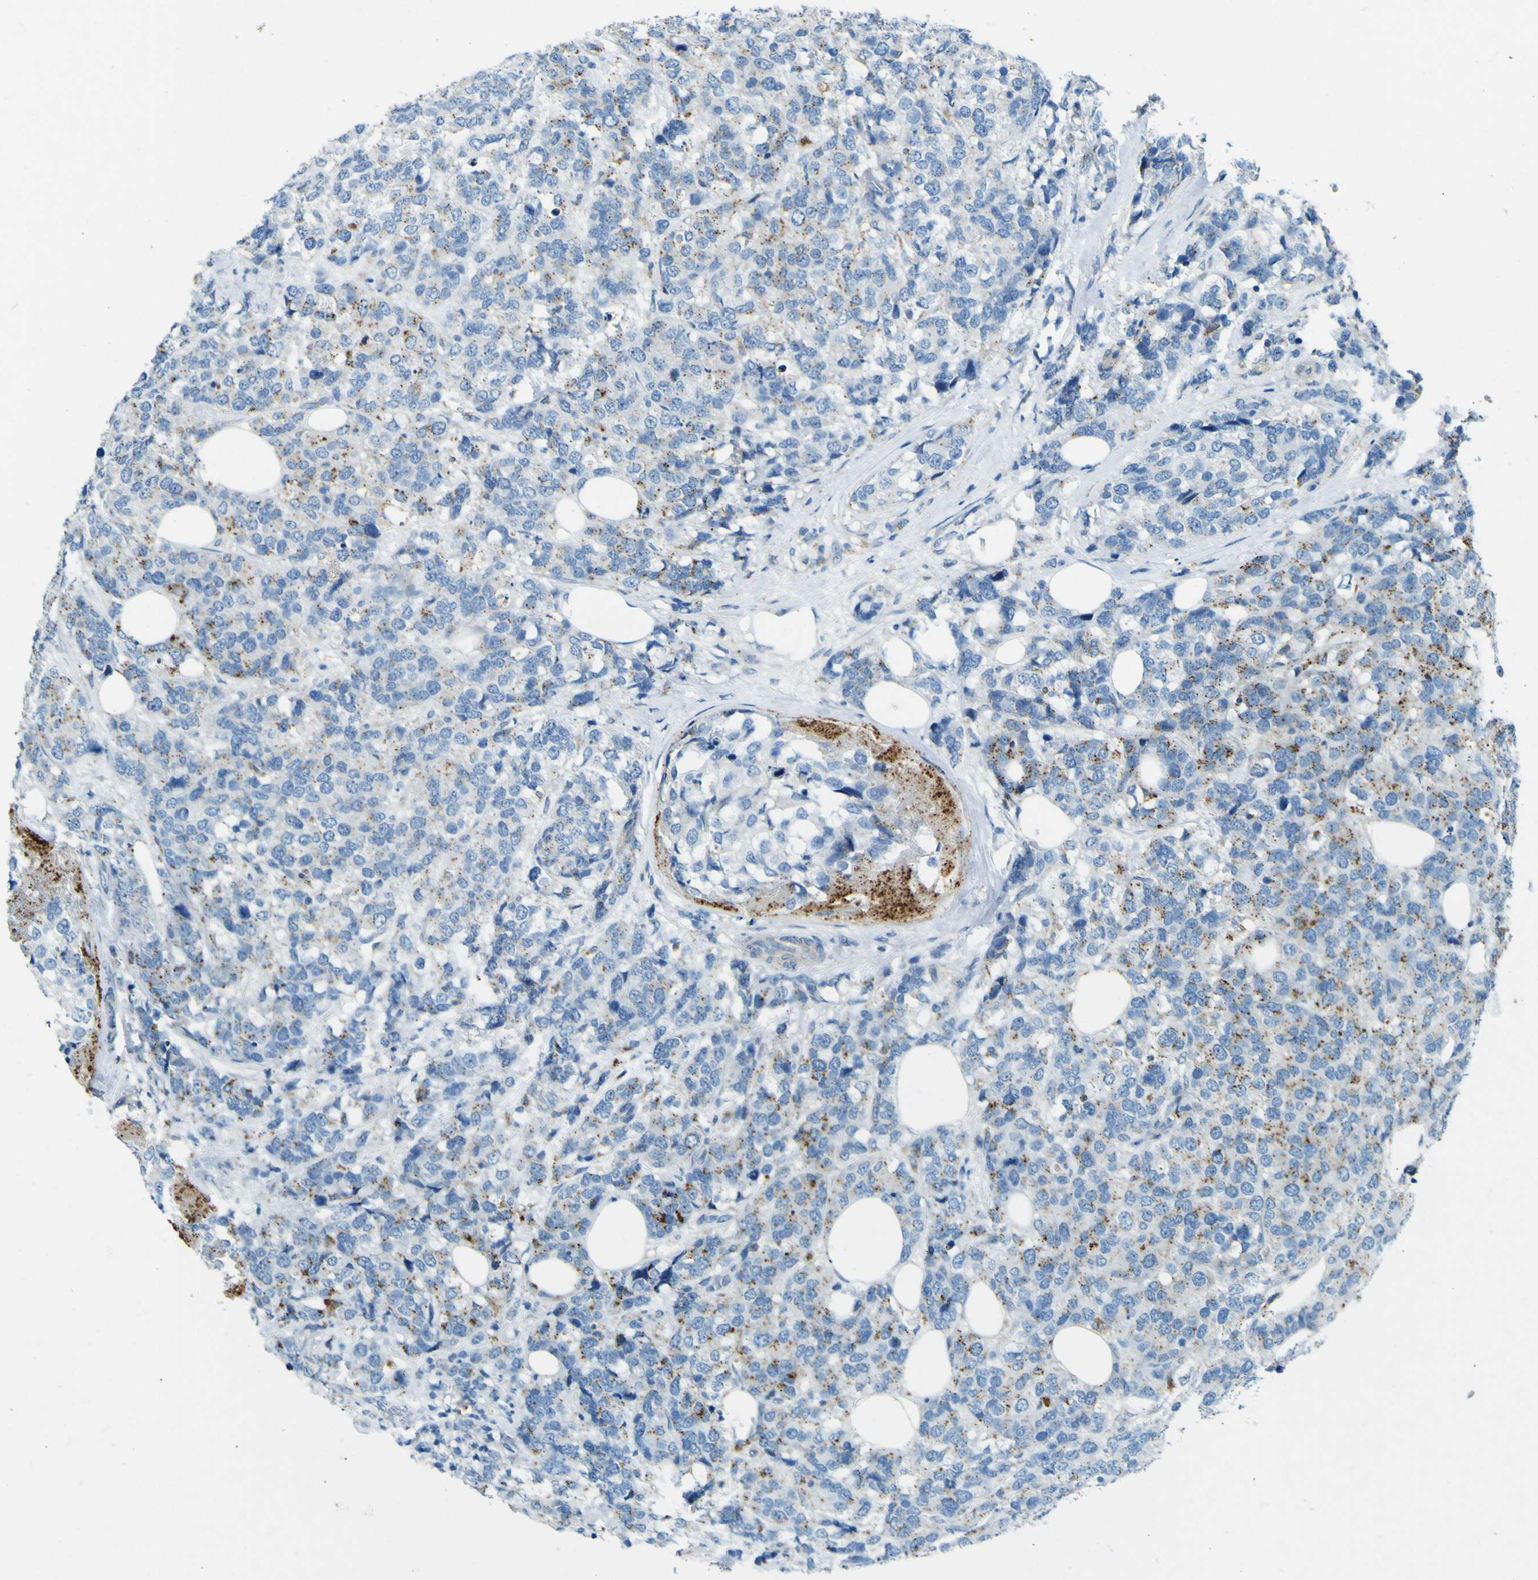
{"staining": {"intensity": "negative", "quantity": "none", "location": "none"}, "tissue": "breast cancer", "cell_type": "Tumor cells", "image_type": "cancer", "snomed": [{"axis": "morphology", "description": "Lobular carcinoma"}, {"axis": "topography", "description": "Breast"}], "caption": "Tumor cells show no significant positivity in breast lobular carcinoma. (Brightfield microscopy of DAB (3,3'-diaminobenzidine) immunohistochemistry at high magnification).", "gene": "PDE9A", "patient": {"sex": "female", "age": 59}}